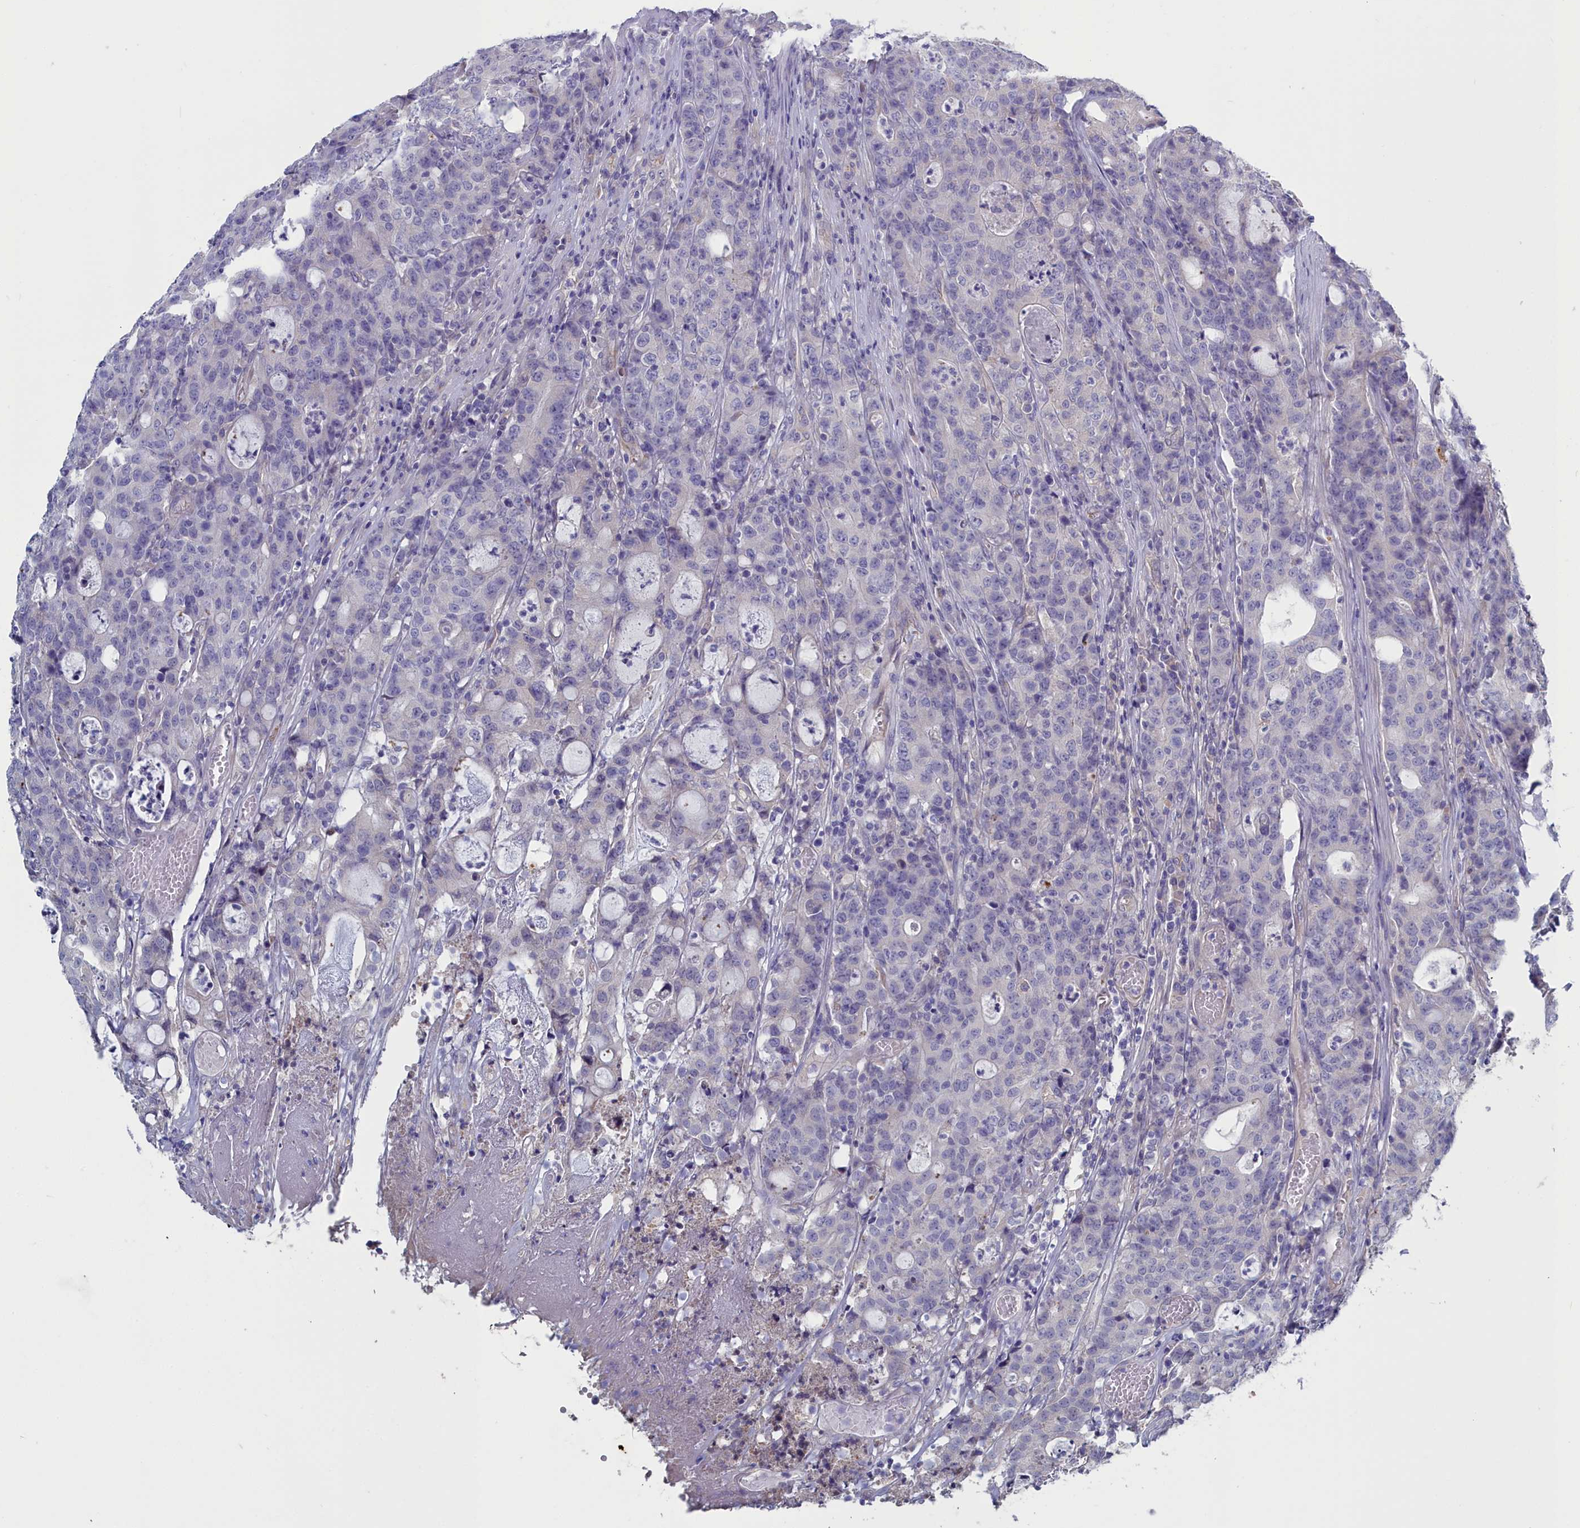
{"staining": {"intensity": "negative", "quantity": "none", "location": "none"}, "tissue": "colorectal cancer", "cell_type": "Tumor cells", "image_type": "cancer", "snomed": [{"axis": "morphology", "description": "Adenocarcinoma, NOS"}, {"axis": "topography", "description": "Colon"}], "caption": "A high-resolution photomicrograph shows IHC staining of colorectal cancer, which exhibits no significant staining in tumor cells.", "gene": "RDX", "patient": {"sex": "male", "age": 83}}